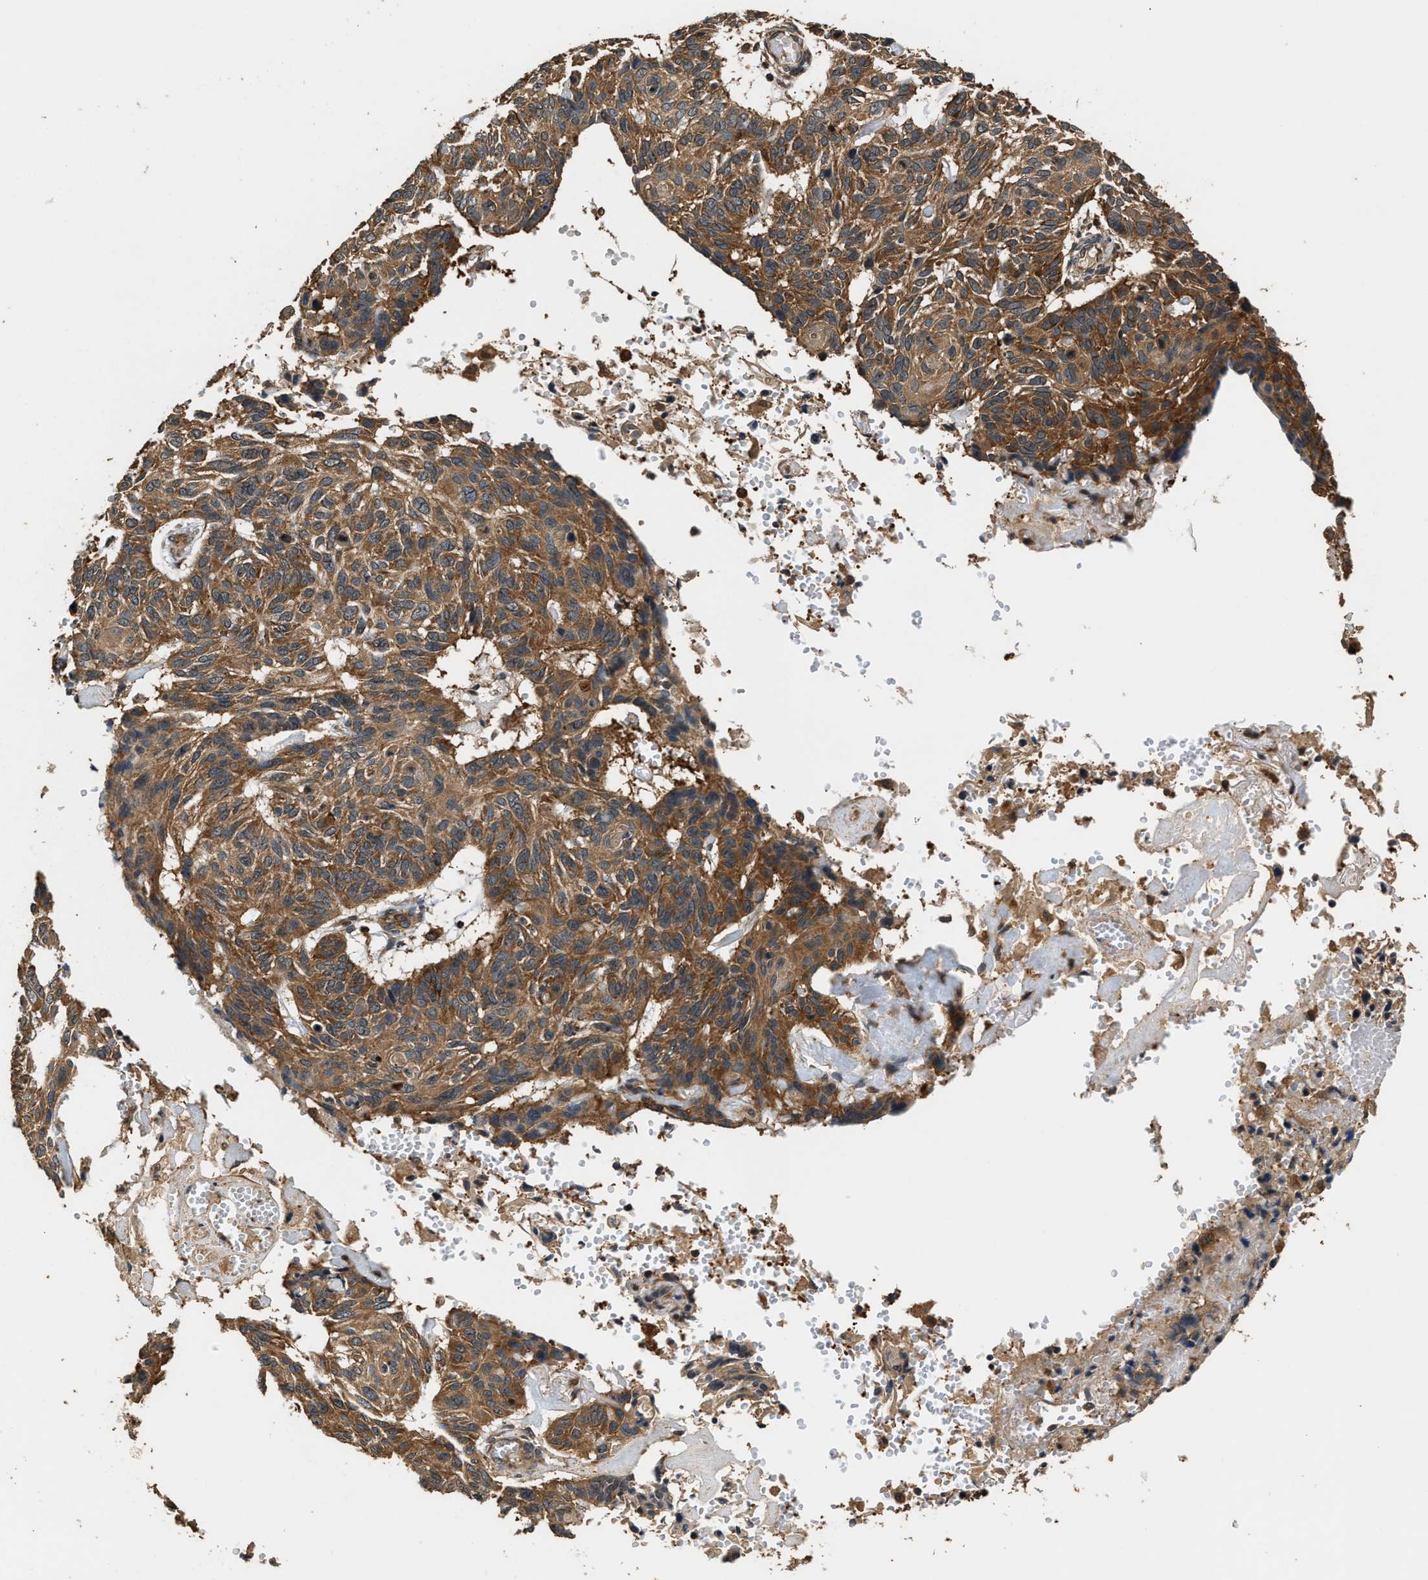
{"staining": {"intensity": "moderate", "quantity": ">75%", "location": "cytoplasmic/membranous"}, "tissue": "skin cancer", "cell_type": "Tumor cells", "image_type": "cancer", "snomed": [{"axis": "morphology", "description": "Basal cell carcinoma"}, {"axis": "topography", "description": "Skin"}], "caption": "Approximately >75% of tumor cells in human skin basal cell carcinoma demonstrate moderate cytoplasmic/membranous protein expression as visualized by brown immunohistochemical staining.", "gene": "DNAJC2", "patient": {"sex": "male", "age": 85}}